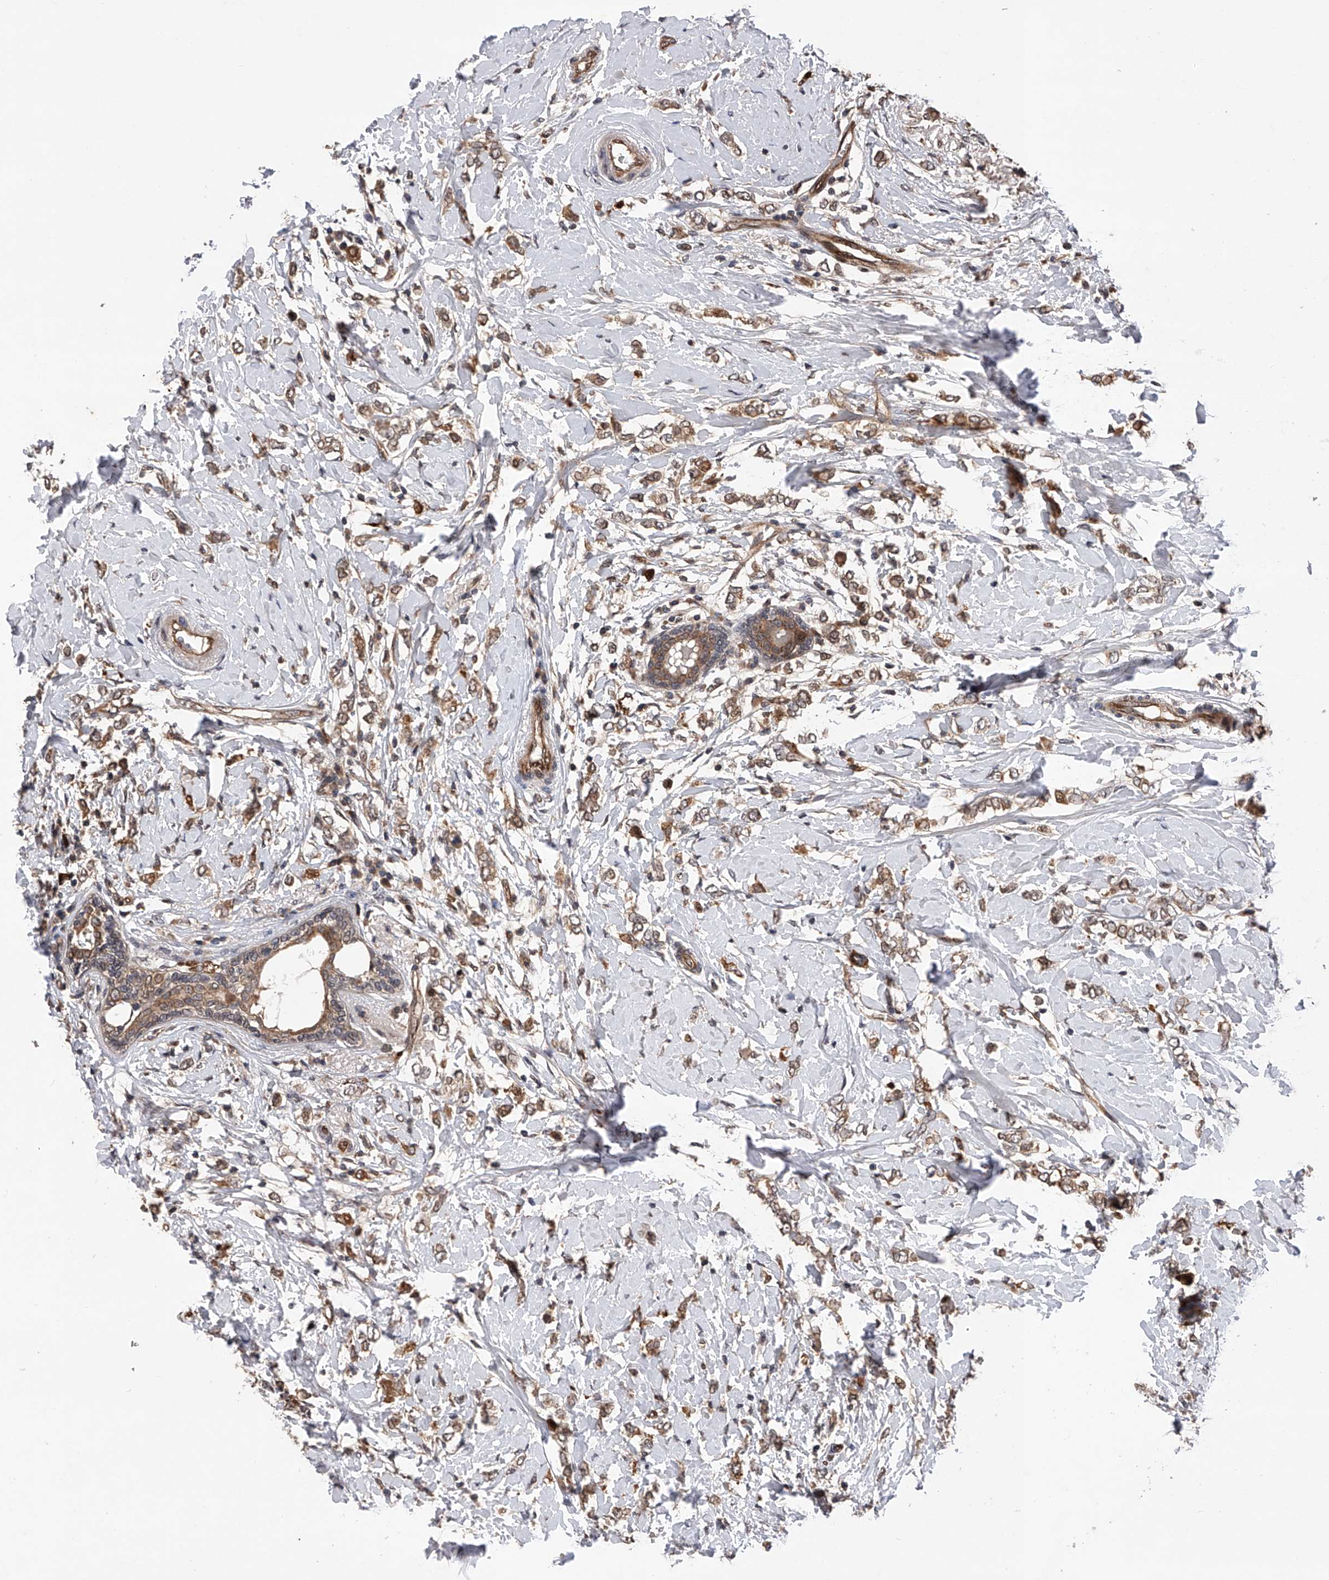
{"staining": {"intensity": "moderate", "quantity": ">75%", "location": "cytoplasmic/membranous"}, "tissue": "breast cancer", "cell_type": "Tumor cells", "image_type": "cancer", "snomed": [{"axis": "morphology", "description": "Normal tissue, NOS"}, {"axis": "morphology", "description": "Lobular carcinoma"}, {"axis": "topography", "description": "Breast"}], "caption": "Immunohistochemistry (IHC) micrograph of neoplastic tissue: breast cancer stained using IHC shows medium levels of moderate protein expression localized specifically in the cytoplasmic/membranous of tumor cells, appearing as a cytoplasmic/membranous brown color.", "gene": "MAP3K11", "patient": {"sex": "female", "age": 47}}